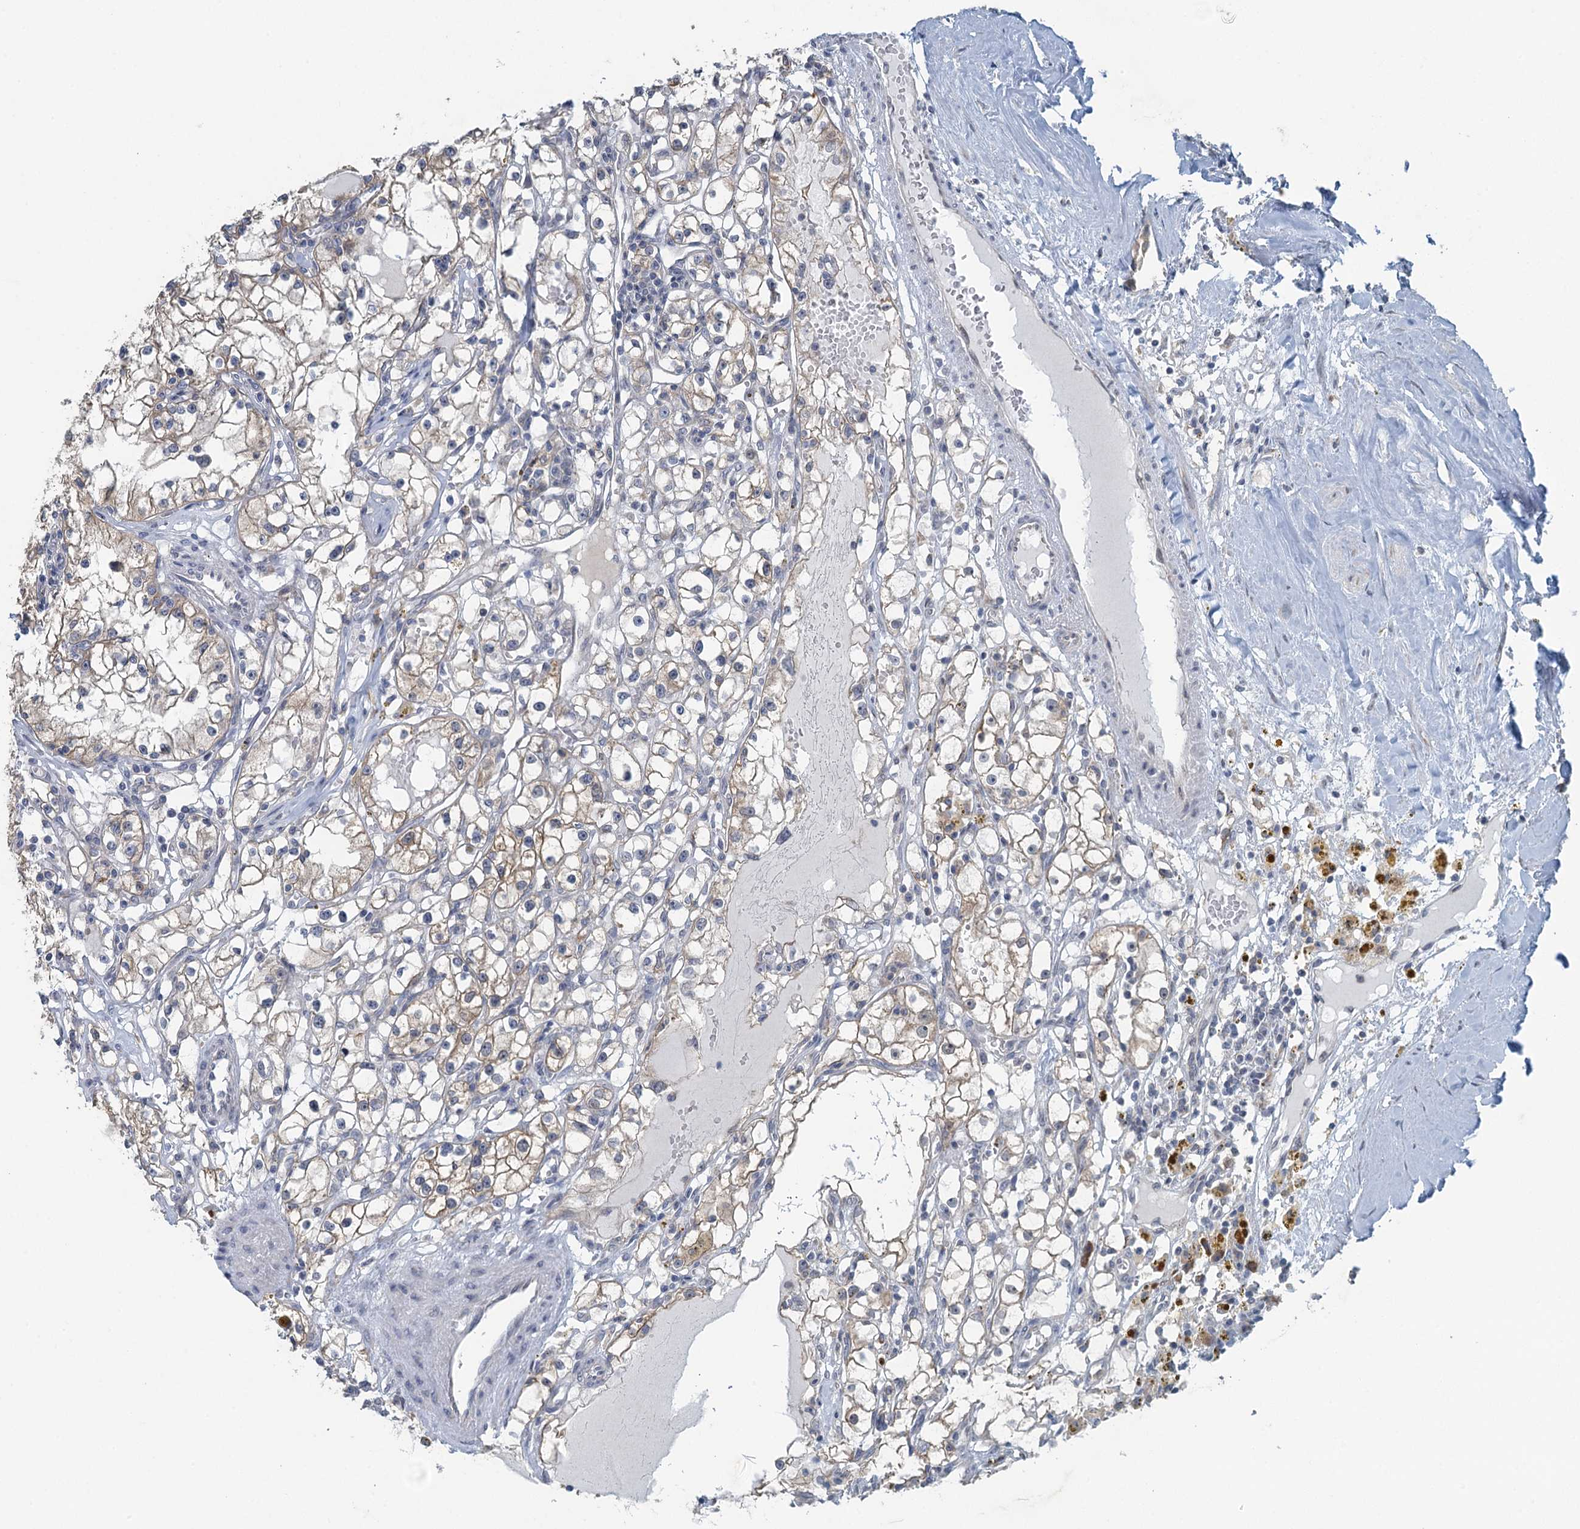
{"staining": {"intensity": "weak", "quantity": "25%-75%", "location": "cytoplasmic/membranous"}, "tissue": "renal cancer", "cell_type": "Tumor cells", "image_type": "cancer", "snomed": [{"axis": "morphology", "description": "Adenocarcinoma, NOS"}, {"axis": "topography", "description": "Kidney"}], "caption": "Weak cytoplasmic/membranous staining is appreciated in about 25%-75% of tumor cells in renal cancer.", "gene": "TEX35", "patient": {"sex": "male", "age": 56}}